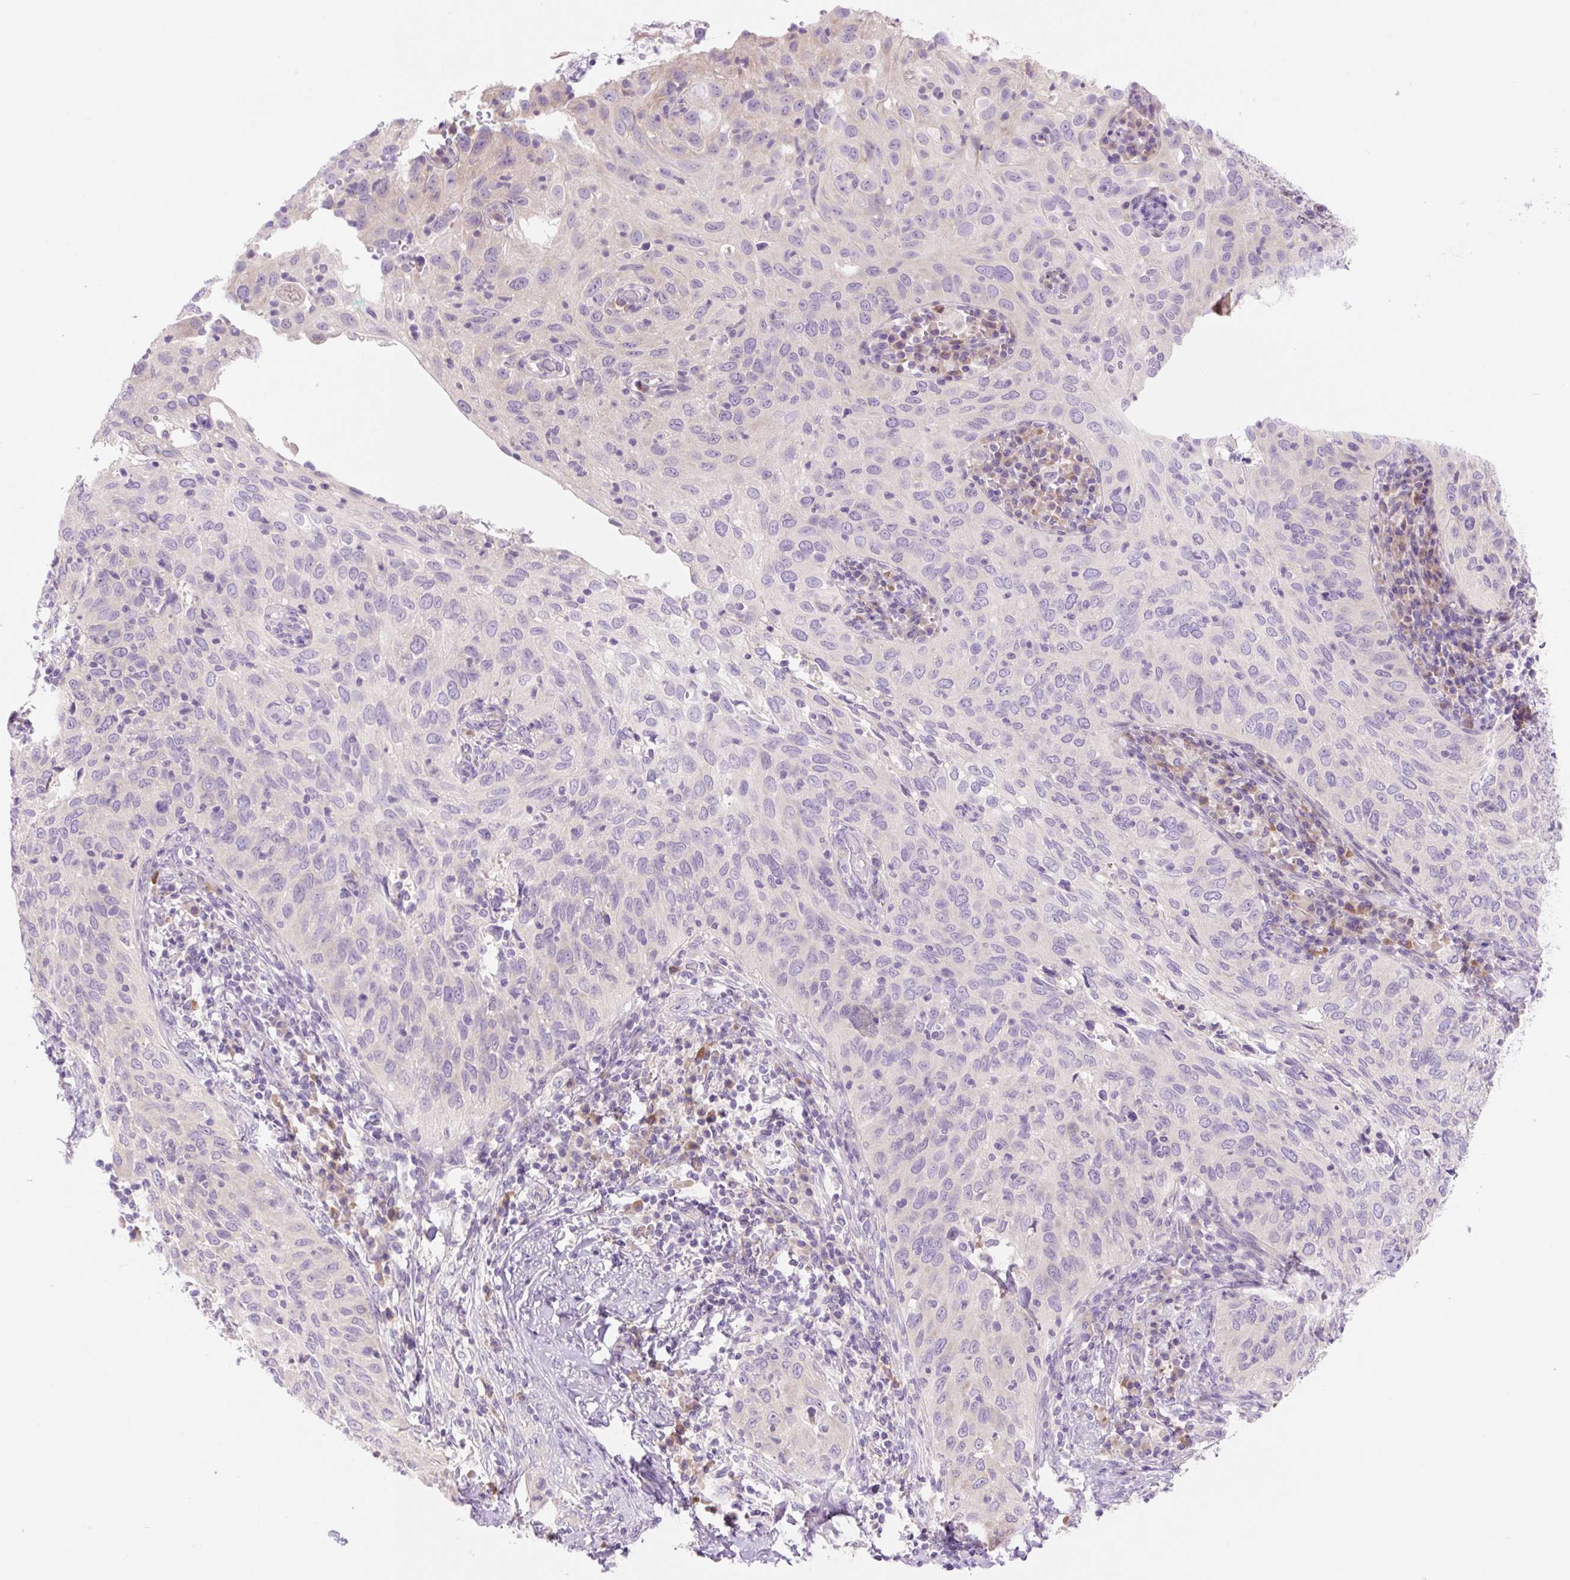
{"staining": {"intensity": "negative", "quantity": "none", "location": "none"}, "tissue": "cervical cancer", "cell_type": "Tumor cells", "image_type": "cancer", "snomed": [{"axis": "morphology", "description": "Squamous cell carcinoma, NOS"}, {"axis": "topography", "description": "Cervix"}], "caption": "This is an immunohistochemistry (IHC) photomicrograph of human cervical cancer. There is no staining in tumor cells.", "gene": "CELF6", "patient": {"sex": "female", "age": 52}}